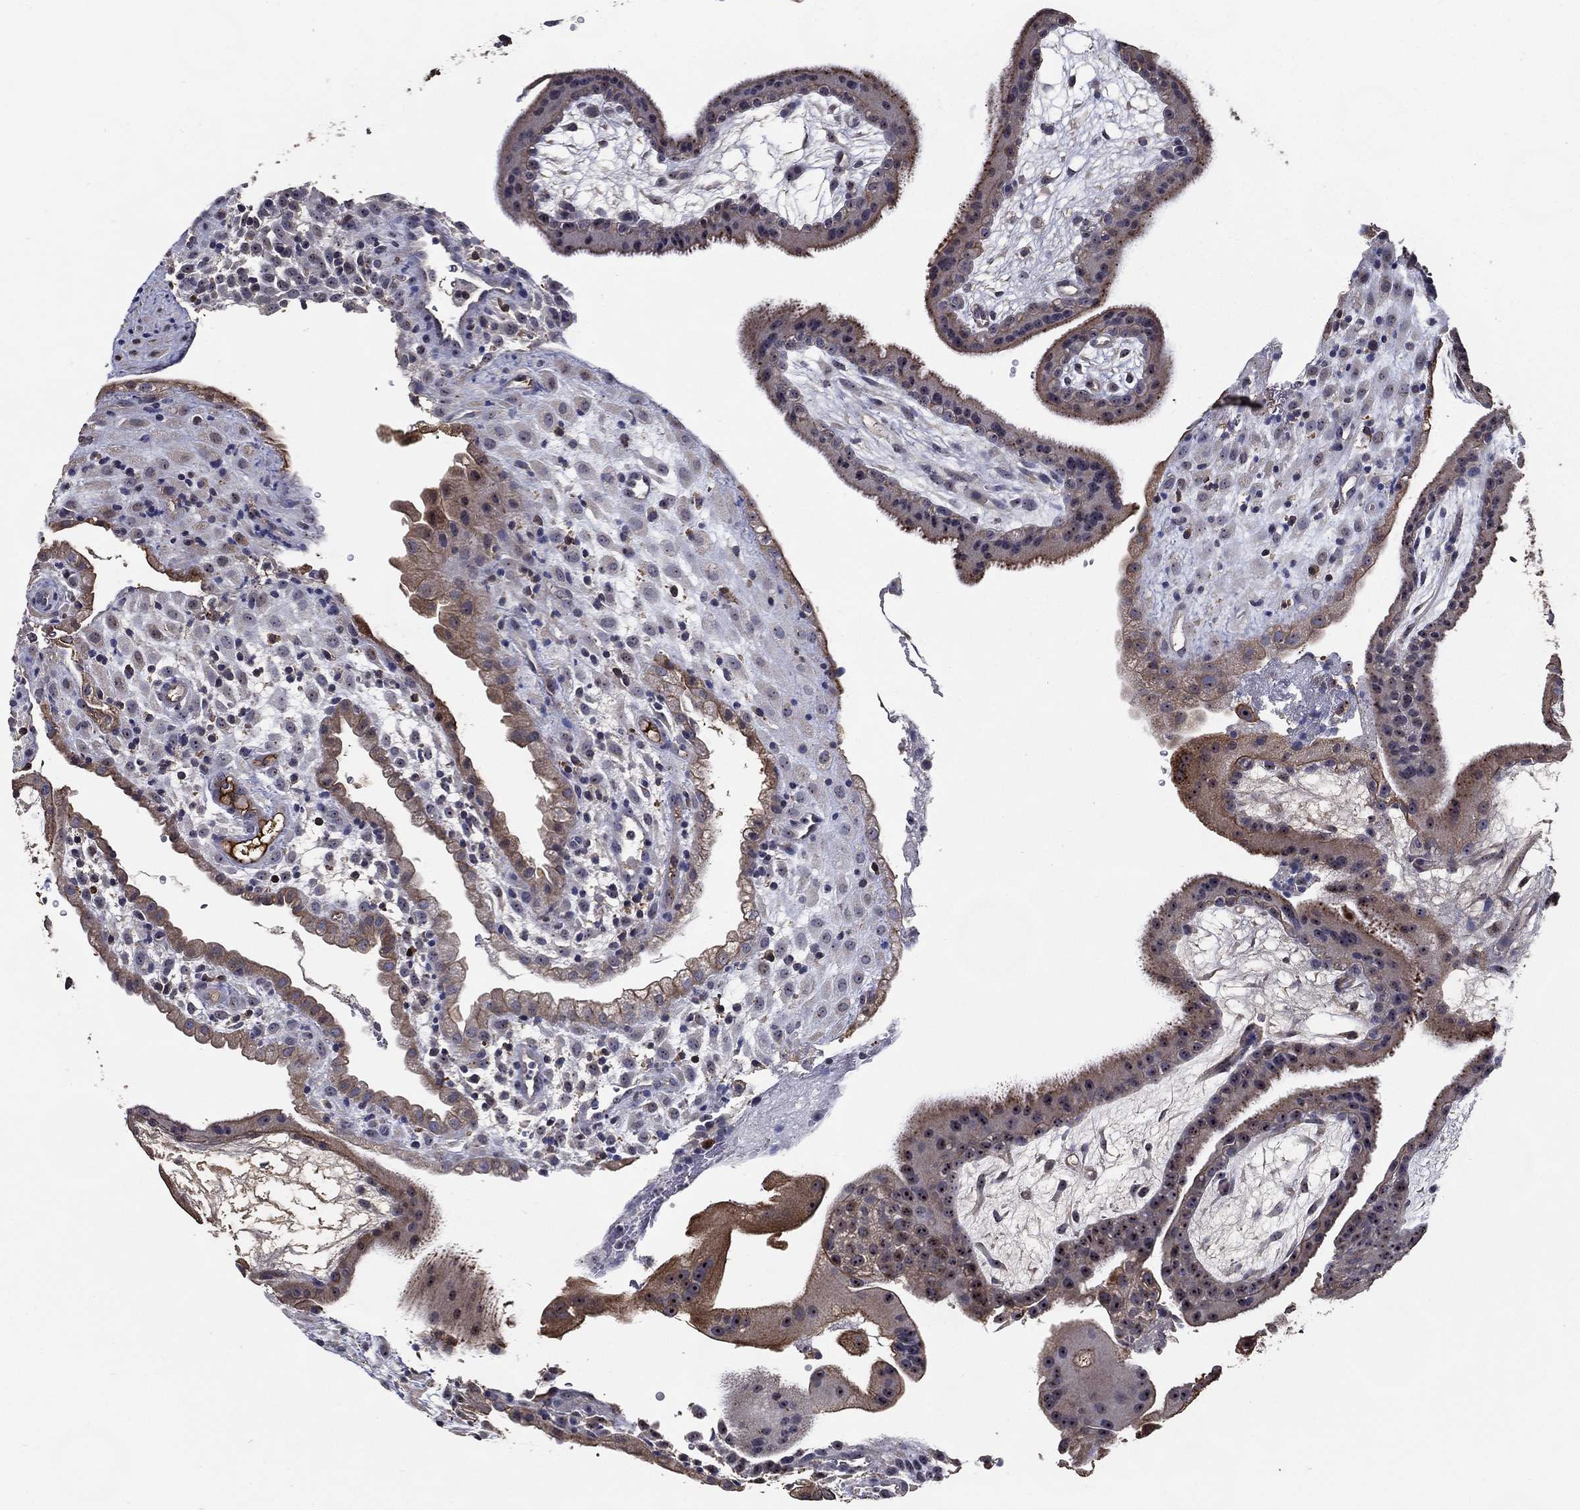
{"staining": {"intensity": "negative", "quantity": "none", "location": "none"}, "tissue": "placenta", "cell_type": "Decidual cells", "image_type": "normal", "snomed": [{"axis": "morphology", "description": "Normal tissue, NOS"}, {"axis": "topography", "description": "Placenta"}], "caption": "IHC micrograph of normal placenta: placenta stained with DAB shows no significant protein expression in decidual cells.", "gene": "EFNA1", "patient": {"sex": "female", "age": 19}}